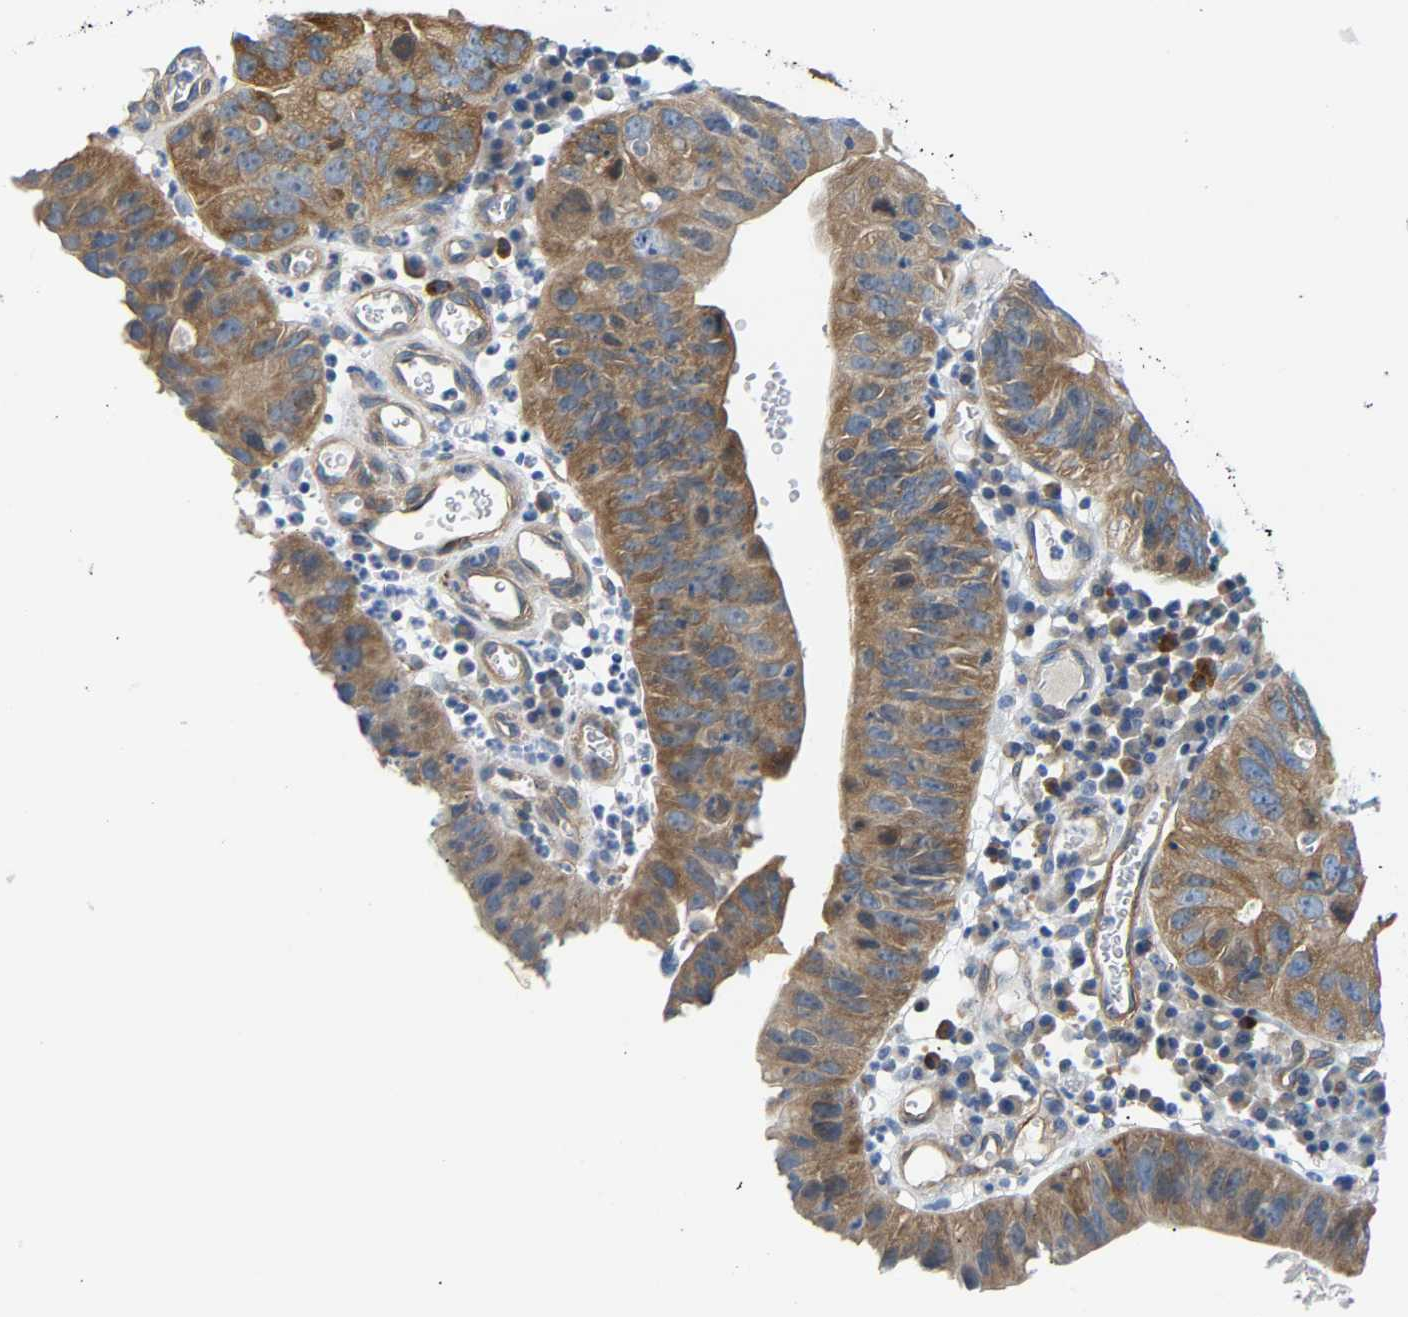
{"staining": {"intensity": "moderate", "quantity": ">75%", "location": "cytoplasmic/membranous"}, "tissue": "stomach cancer", "cell_type": "Tumor cells", "image_type": "cancer", "snomed": [{"axis": "morphology", "description": "Adenocarcinoma, NOS"}, {"axis": "topography", "description": "Stomach"}], "caption": "Tumor cells demonstrate moderate cytoplasmic/membranous positivity in about >75% of cells in stomach adenocarcinoma. The staining is performed using DAB (3,3'-diaminobenzidine) brown chromogen to label protein expression. The nuclei are counter-stained blue using hematoxylin.", "gene": "PAWR", "patient": {"sex": "male", "age": 59}}